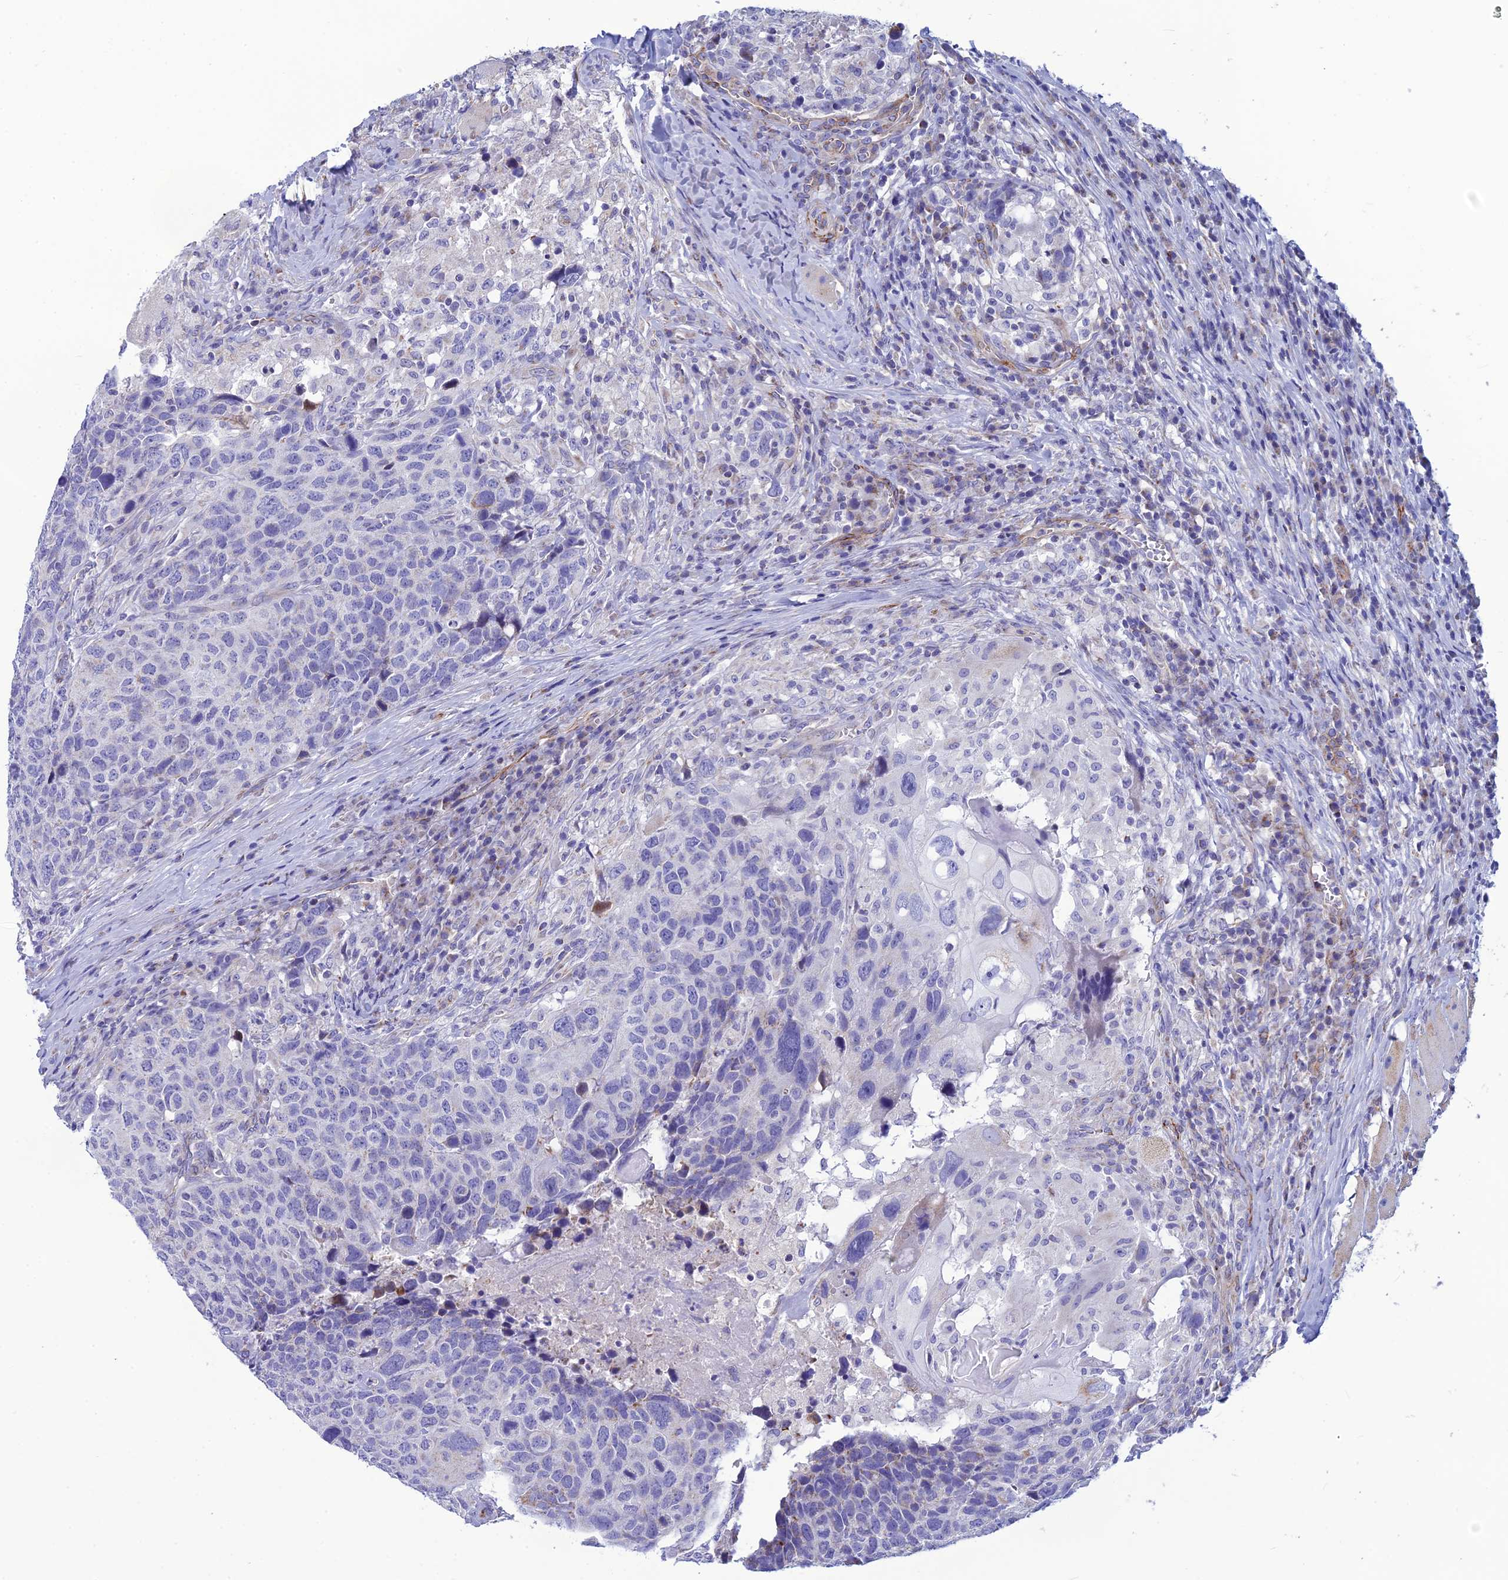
{"staining": {"intensity": "negative", "quantity": "none", "location": "none"}, "tissue": "head and neck cancer", "cell_type": "Tumor cells", "image_type": "cancer", "snomed": [{"axis": "morphology", "description": "Squamous cell carcinoma, NOS"}, {"axis": "topography", "description": "Head-Neck"}], "caption": "Immunohistochemistry (IHC) micrograph of neoplastic tissue: squamous cell carcinoma (head and neck) stained with DAB (3,3'-diaminobenzidine) shows no significant protein staining in tumor cells. The staining was performed using DAB to visualize the protein expression in brown, while the nuclei were stained in blue with hematoxylin (Magnification: 20x).", "gene": "POMGNT1", "patient": {"sex": "male", "age": 66}}